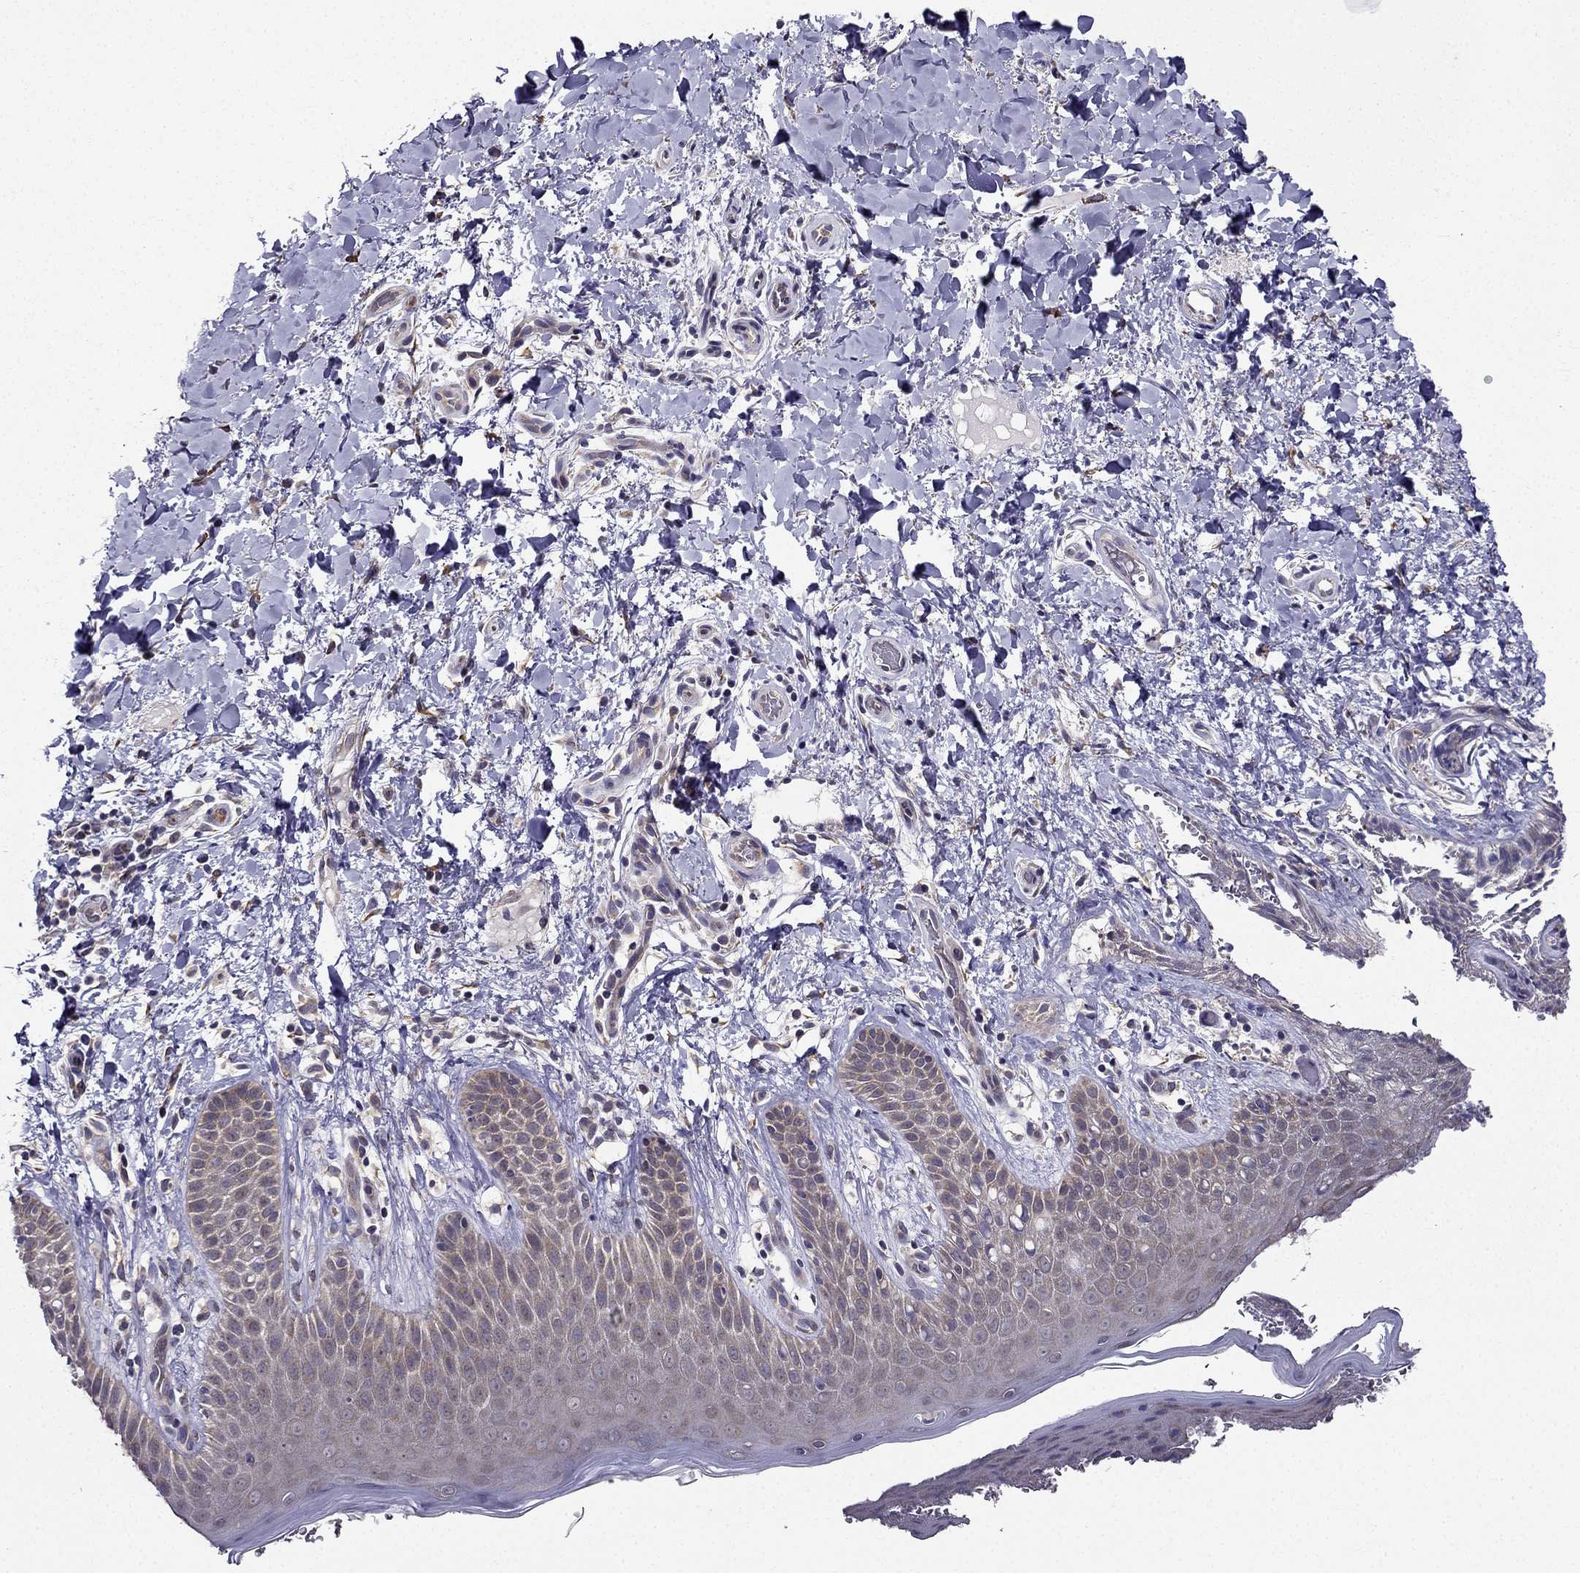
{"staining": {"intensity": "weak", "quantity": "<25%", "location": "cytoplasmic/membranous"}, "tissue": "skin", "cell_type": "Epidermal cells", "image_type": "normal", "snomed": [{"axis": "morphology", "description": "Normal tissue, NOS"}, {"axis": "topography", "description": "Anal"}], "caption": "Normal skin was stained to show a protein in brown. There is no significant staining in epidermal cells. Nuclei are stained in blue.", "gene": "ARHGEF28", "patient": {"sex": "male", "age": 36}}